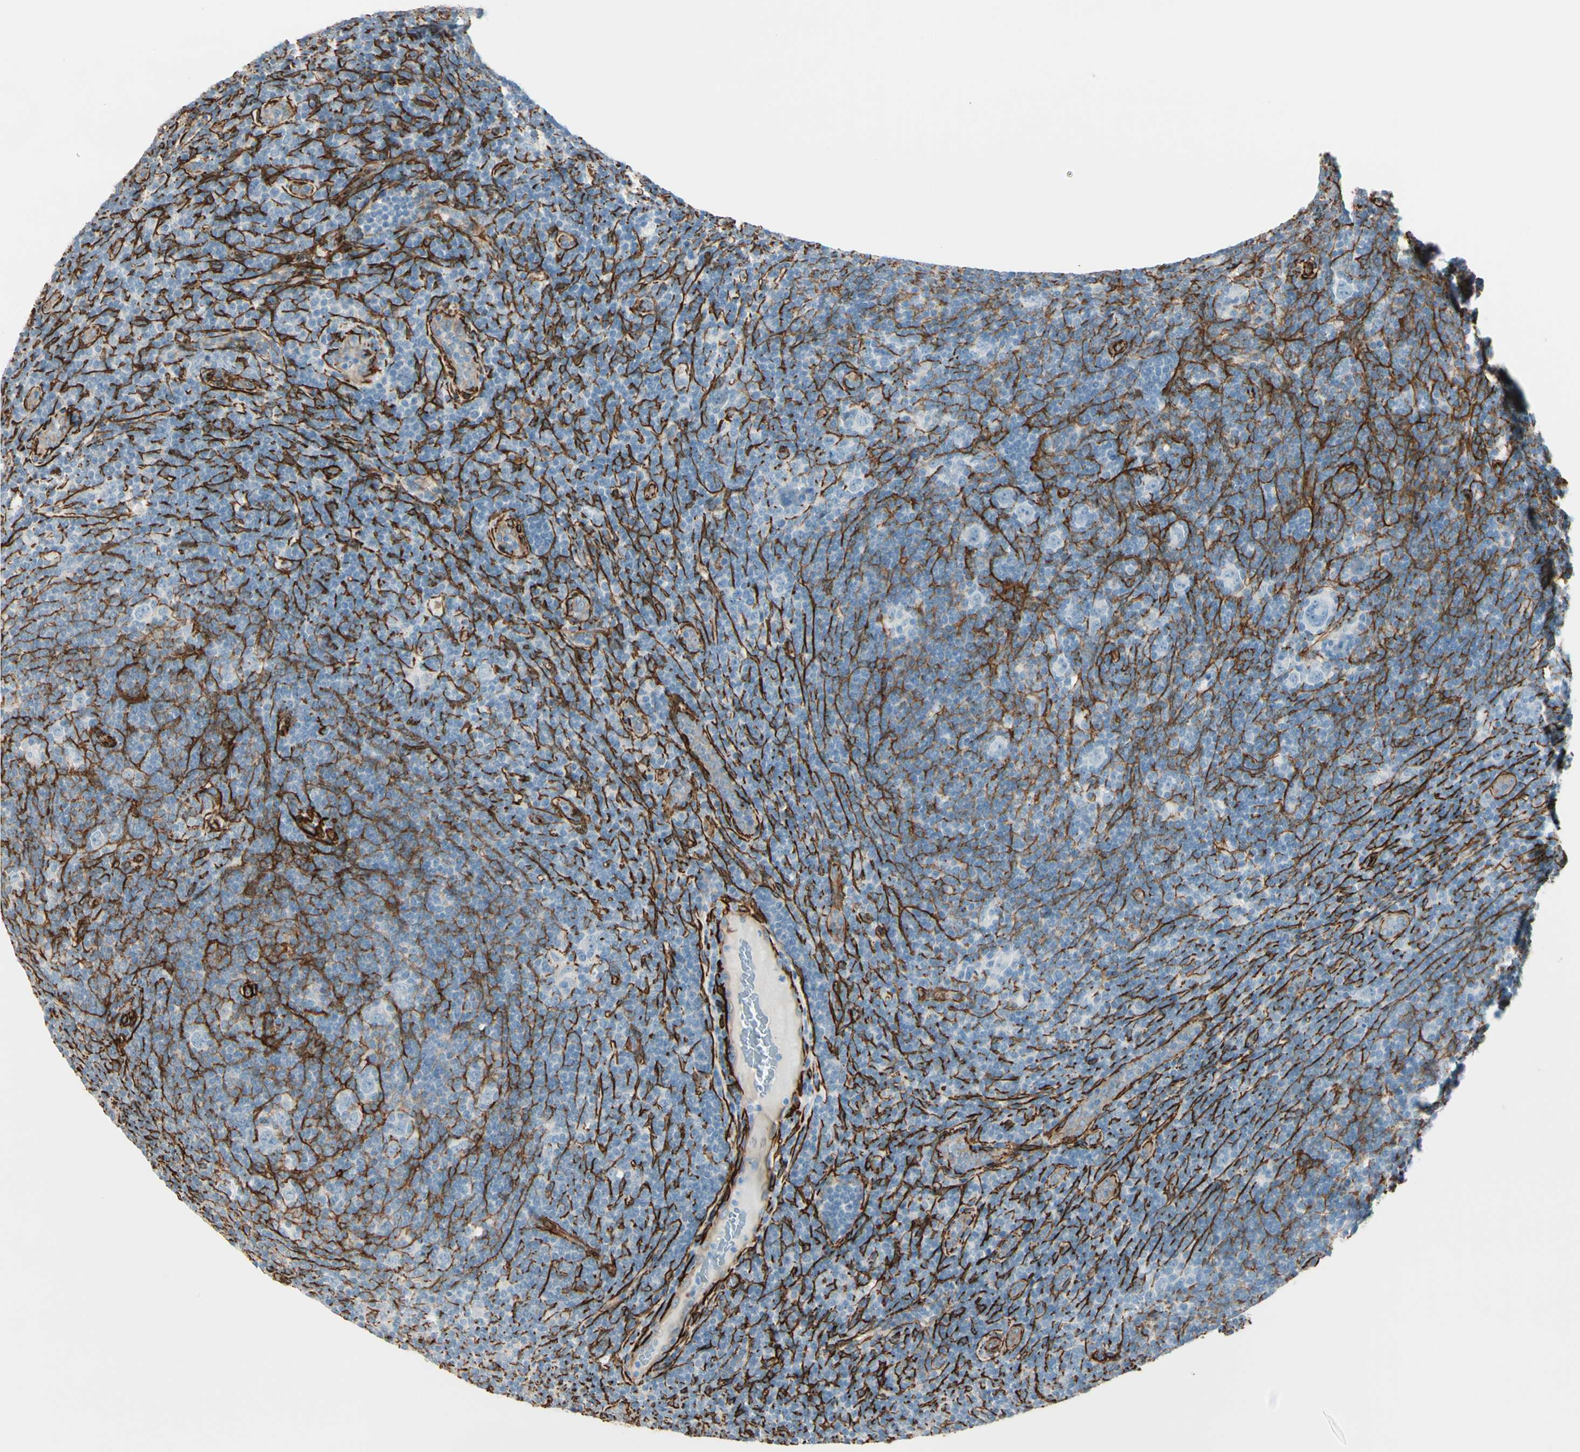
{"staining": {"intensity": "negative", "quantity": "none", "location": "none"}, "tissue": "lymphoma", "cell_type": "Tumor cells", "image_type": "cancer", "snomed": [{"axis": "morphology", "description": "Hodgkin's disease, NOS"}, {"axis": "topography", "description": "Lymph node"}], "caption": "There is no significant expression in tumor cells of Hodgkin's disease.", "gene": "CALD1", "patient": {"sex": "female", "age": 57}}